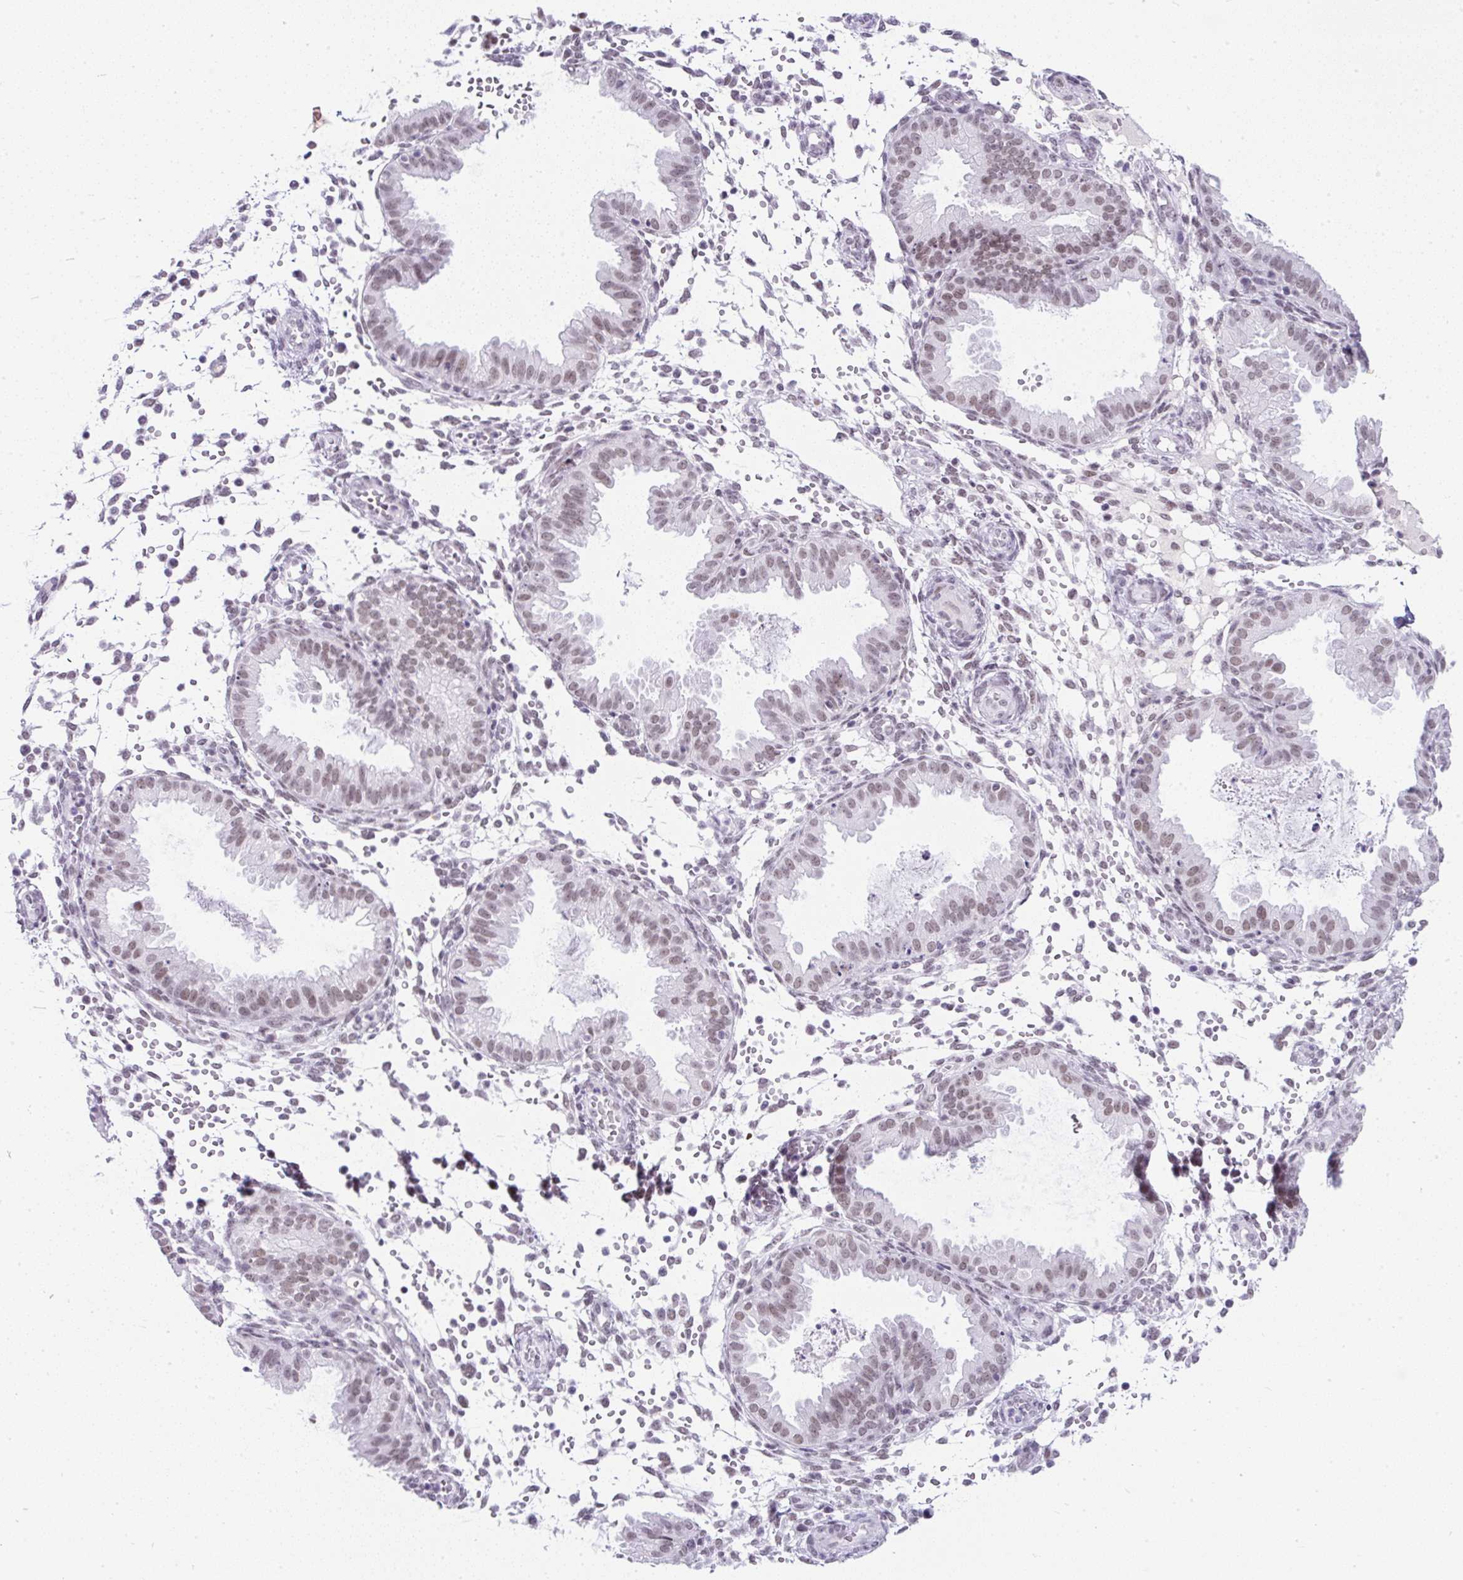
{"staining": {"intensity": "weak", "quantity": "25%-75%", "location": "nuclear"}, "tissue": "endometrium", "cell_type": "Cells in endometrial stroma", "image_type": "normal", "snomed": [{"axis": "morphology", "description": "Normal tissue, NOS"}, {"axis": "topography", "description": "Endometrium"}], "caption": "Cells in endometrial stroma display low levels of weak nuclear staining in approximately 25%-75% of cells in benign human endometrium. (IHC, brightfield microscopy, high magnification).", "gene": "PLCXD2", "patient": {"sex": "female", "age": 33}}